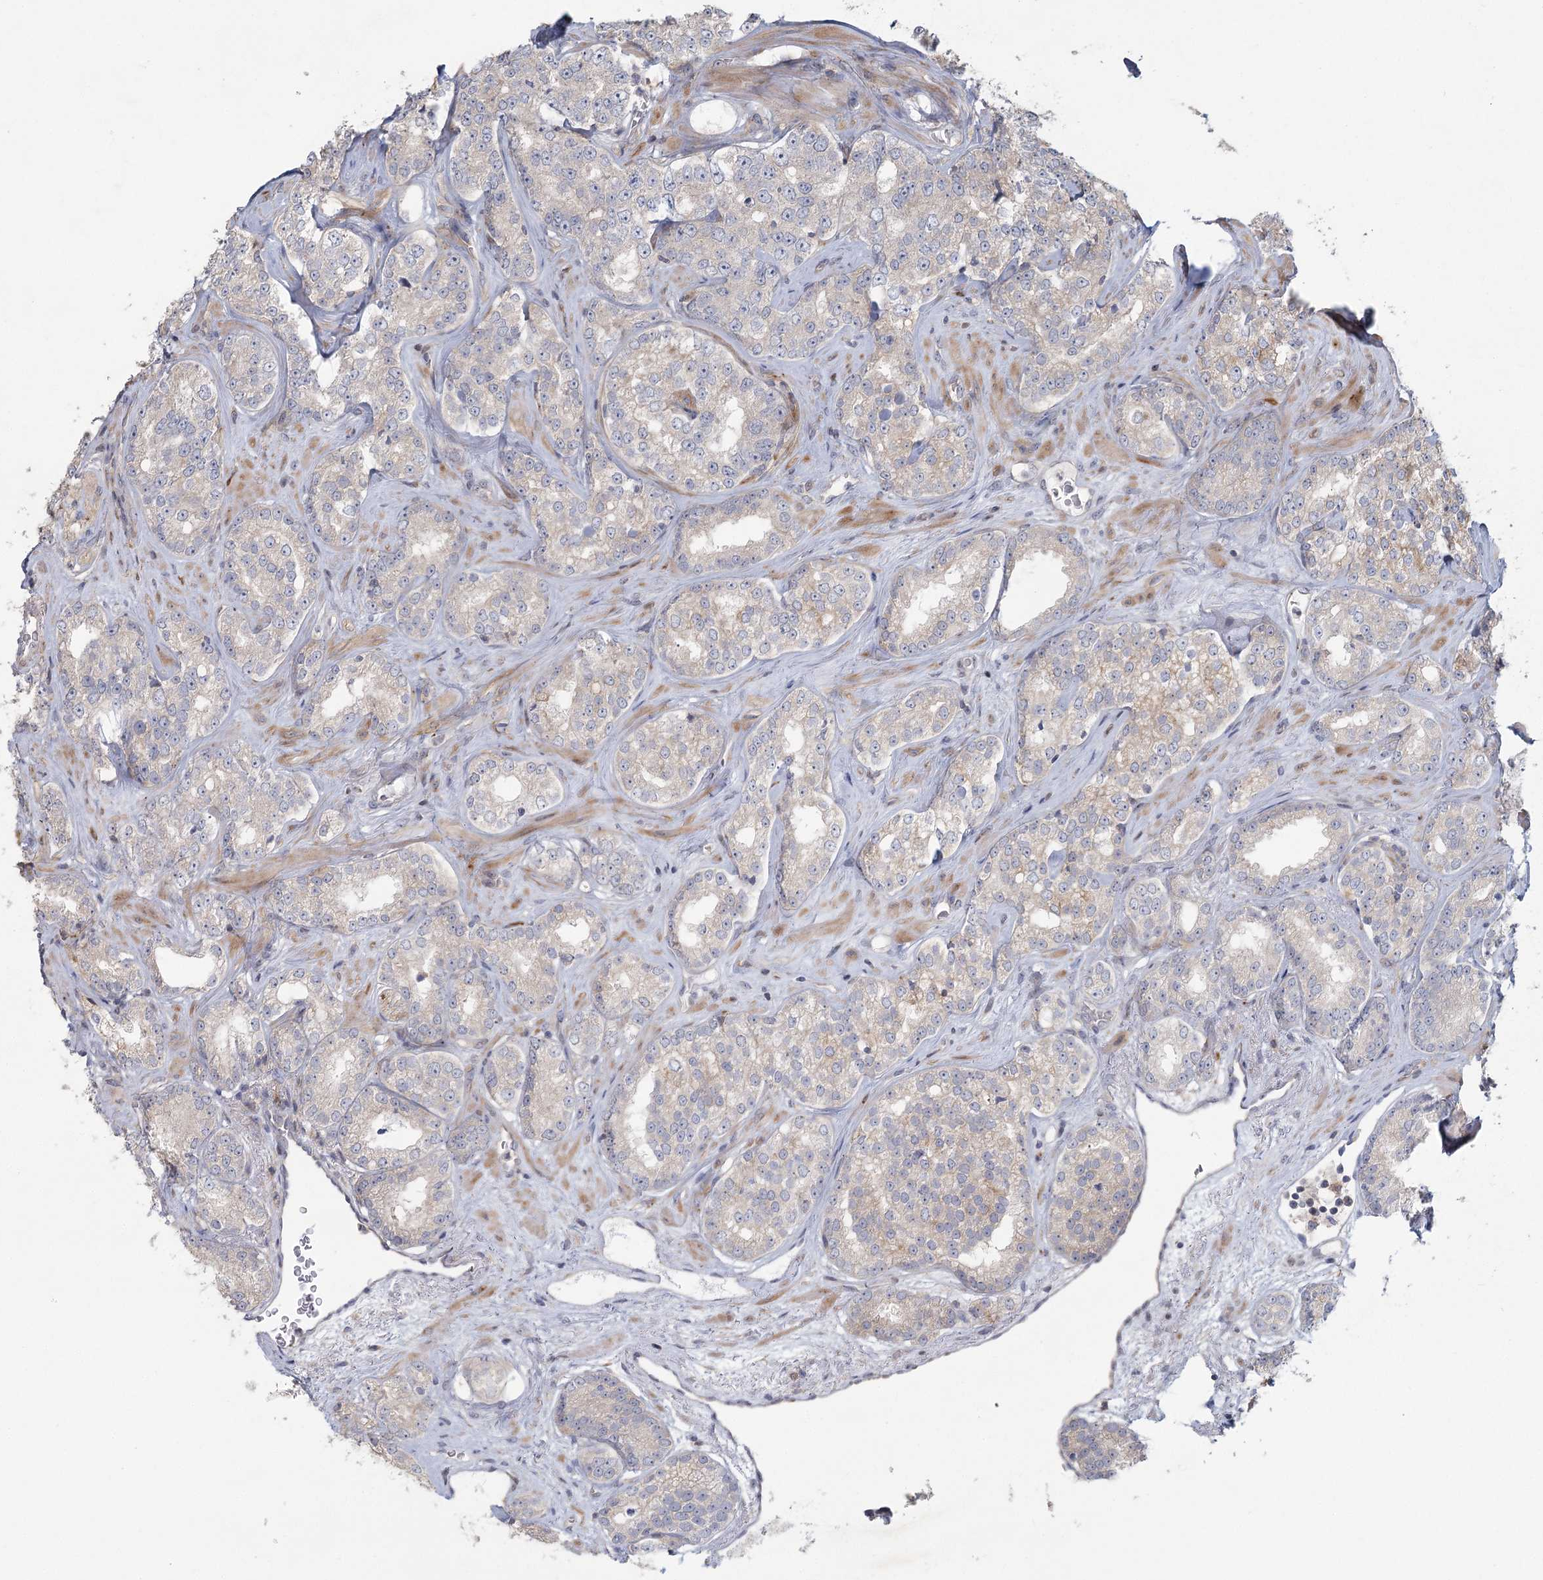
{"staining": {"intensity": "weak", "quantity": "<25%", "location": "cytoplasmic/membranous"}, "tissue": "prostate cancer", "cell_type": "Tumor cells", "image_type": "cancer", "snomed": [{"axis": "morphology", "description": "Normal tissue, NOS"}, {"axis": "morphology", "description": "Adenocarcinoma, High grade"}, {"axis": "topography", "description": "Prostate"}], "caption": "The image shows no significant positivity in tumor cells of high-grade adenocarcinoma (prostate). The staining is performed using DAB brown chromogen with nuclei counter-stained in using hematoxylin.", "gene": "FAM110C", "patient": {"sex": "male", "age": 83}}